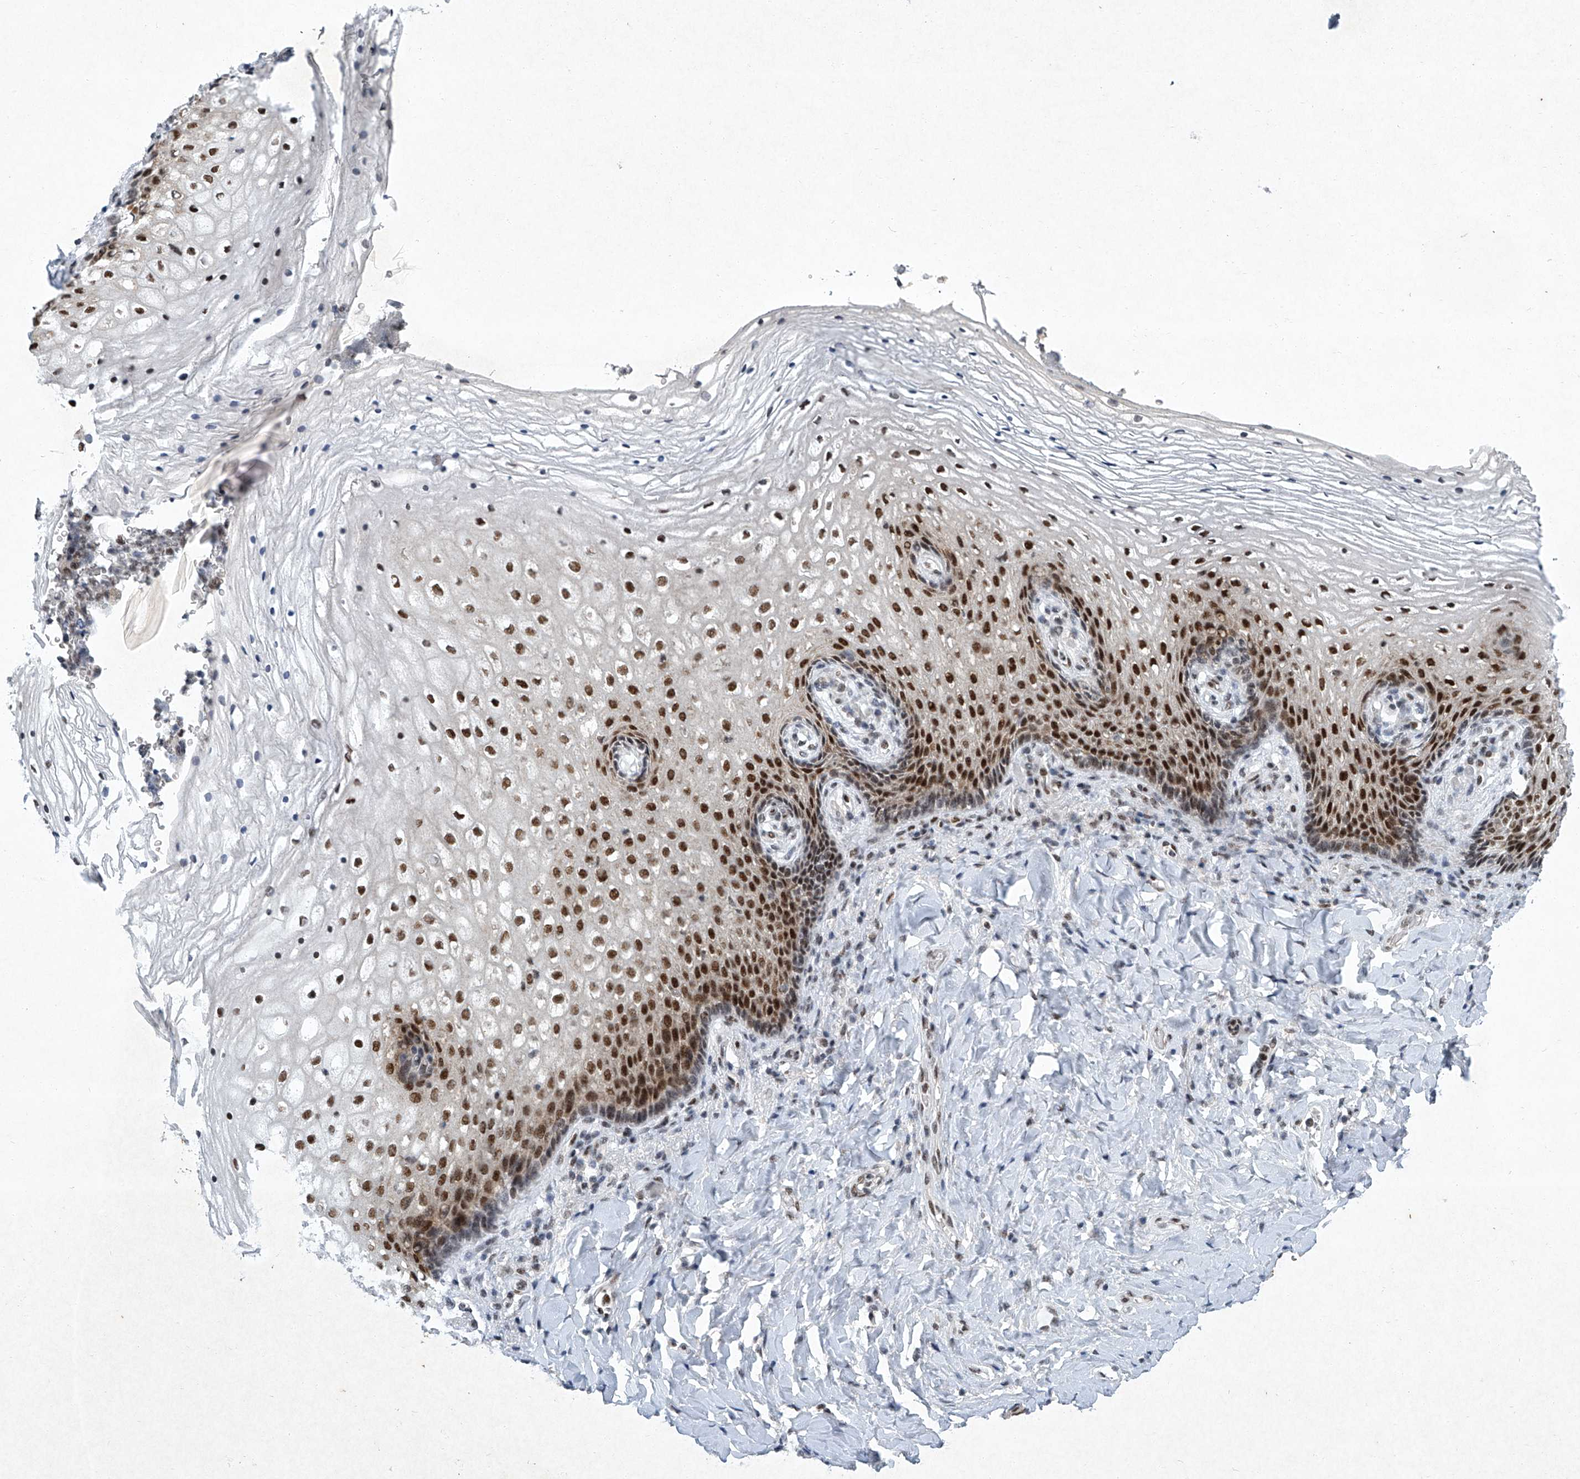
{"staining": {"intensity": "strong", "quantity": ">75%", "location": "nuclear"}, "tissue": "vagina", "cell_type": "Squamous epithelial cells", "image_type": "normal", "snomed": [{"axis": "morphology", "description": "Normal tissue, NOS"}, {"axis": "topography", "description": "Vagina"}], "caption": "Protein staining of benign vagina exhibits strong nuclear positivity in about >75% of squamous epithelial cells.", "gene": "TFDP1", "patient": {"sex": "female", "age": 60}}